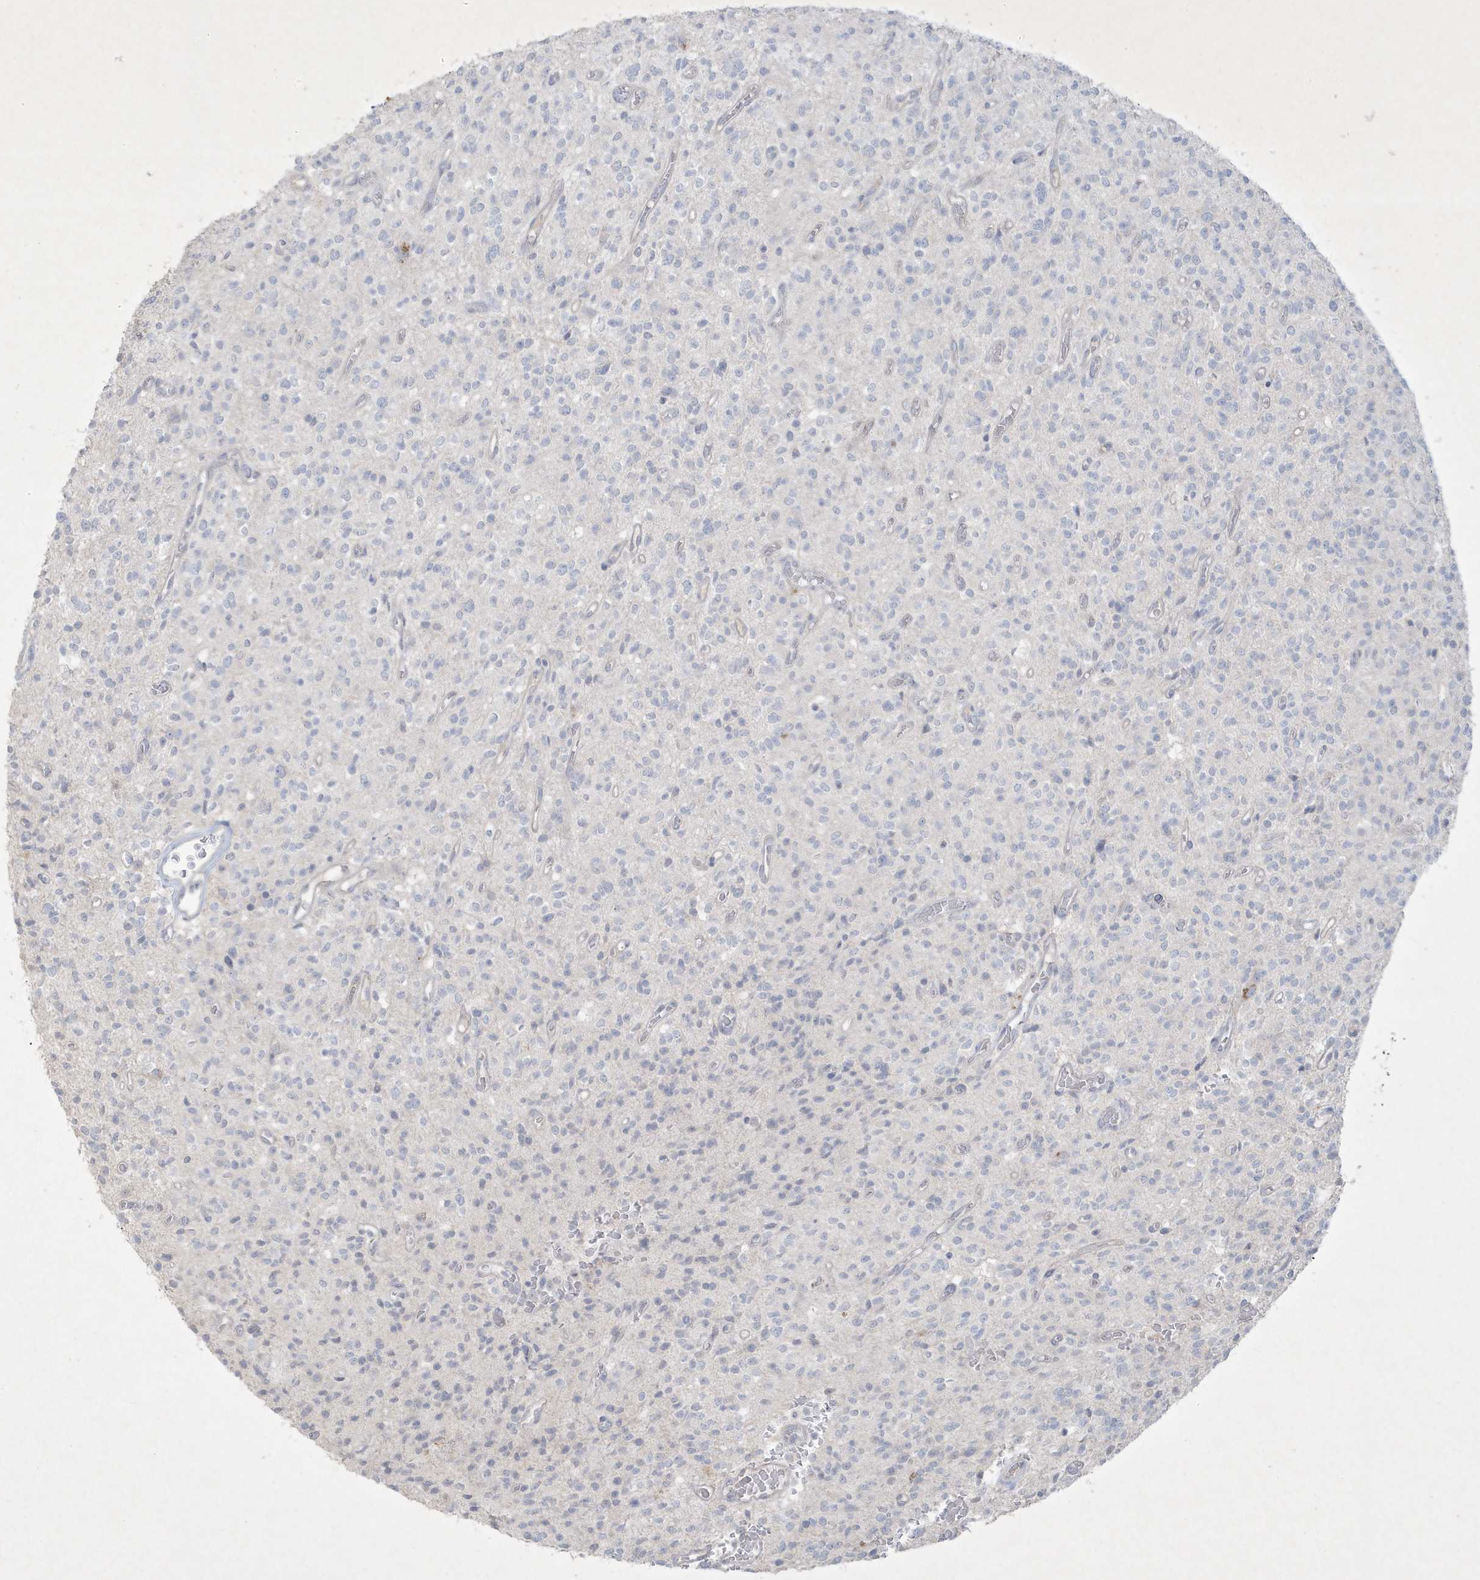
{"staining": {"intensity": "negative", "quantity": "none", "location": "none"}, "tissue": "glioma", "cell_type": "Tumor cells", "image_type": "cancer", "snomed": [{"axis": "morphology", "description": "Glioma, malignant, High grade"}, {"axis": "topography", "description": "Brain"}], "caption": "DAB immunohistochemical staining of glioma displays no significant expression in tumor cells. The staining is performed using DAB brown chromogen with nuclei counter-stained in using hematoxylin.", "gene": "CCDC24", "patient": {"sex": "male", "age": 34}}